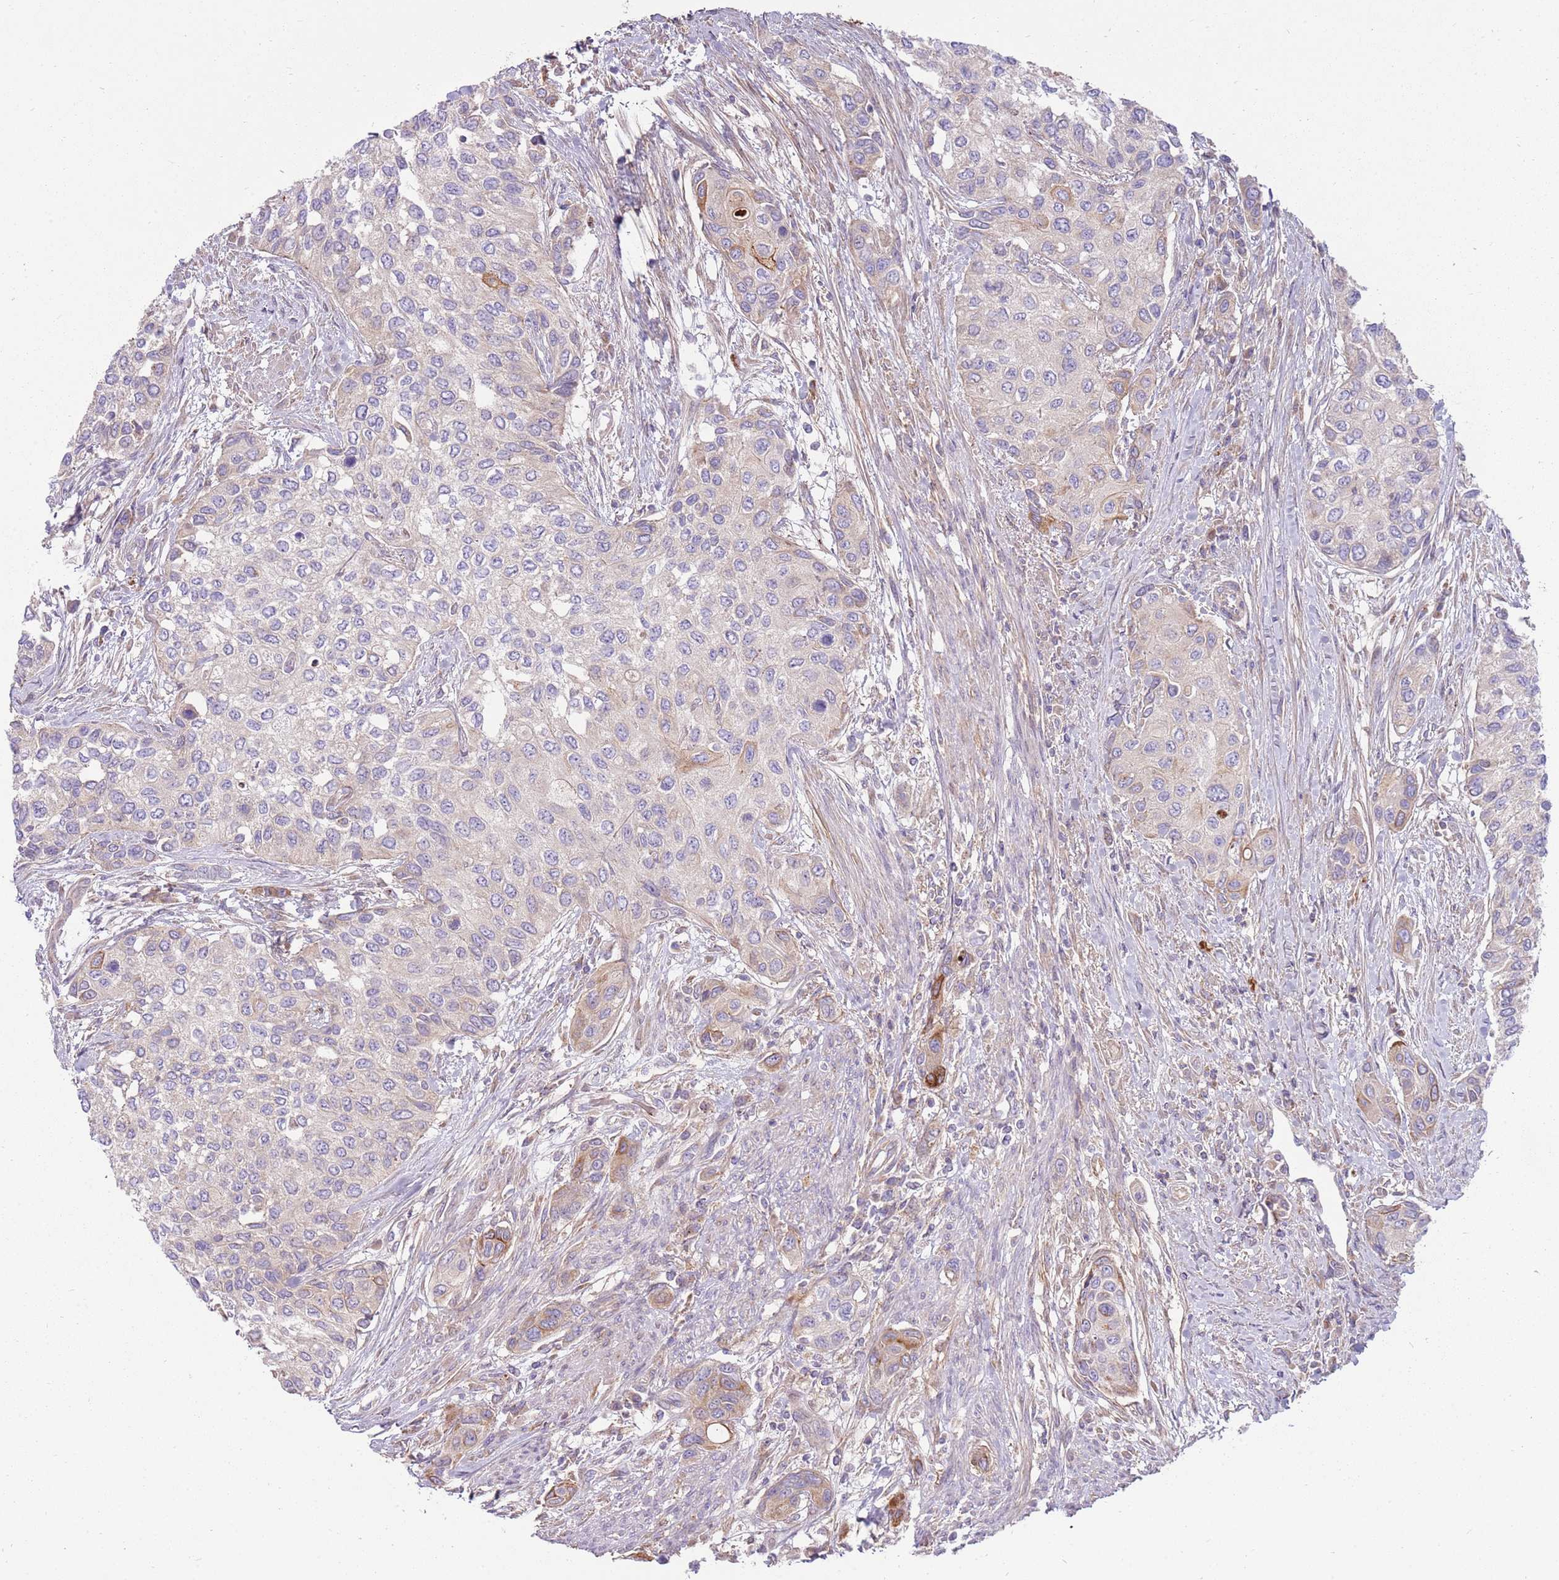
{"staining": {"intensity": "weak", "quantity": "<25%", "location": "cytoplasmic/membranous"}, "tissue": "urothelial cancer", "cell_type": "Tumor cells", "image_type": "cancer", "snomed": [{"axis": "morphology", "description": "Normal tissue, NOS"}, {"axis": "morphology", "description": "Urothelial carcinoma, High grade"}, {"axis": "topography", "description": "Vascular tissue"}, {"axis": "topography", "description": "Urinary bladder"}], "caption": "A high-resolution photomicrograph shows IHC staining of high-grade urothelial carcinoma, which displays no significant positivity in tumor cells.", "gene": "EMC1", "patient": {"sex": "female", "age": 56}}